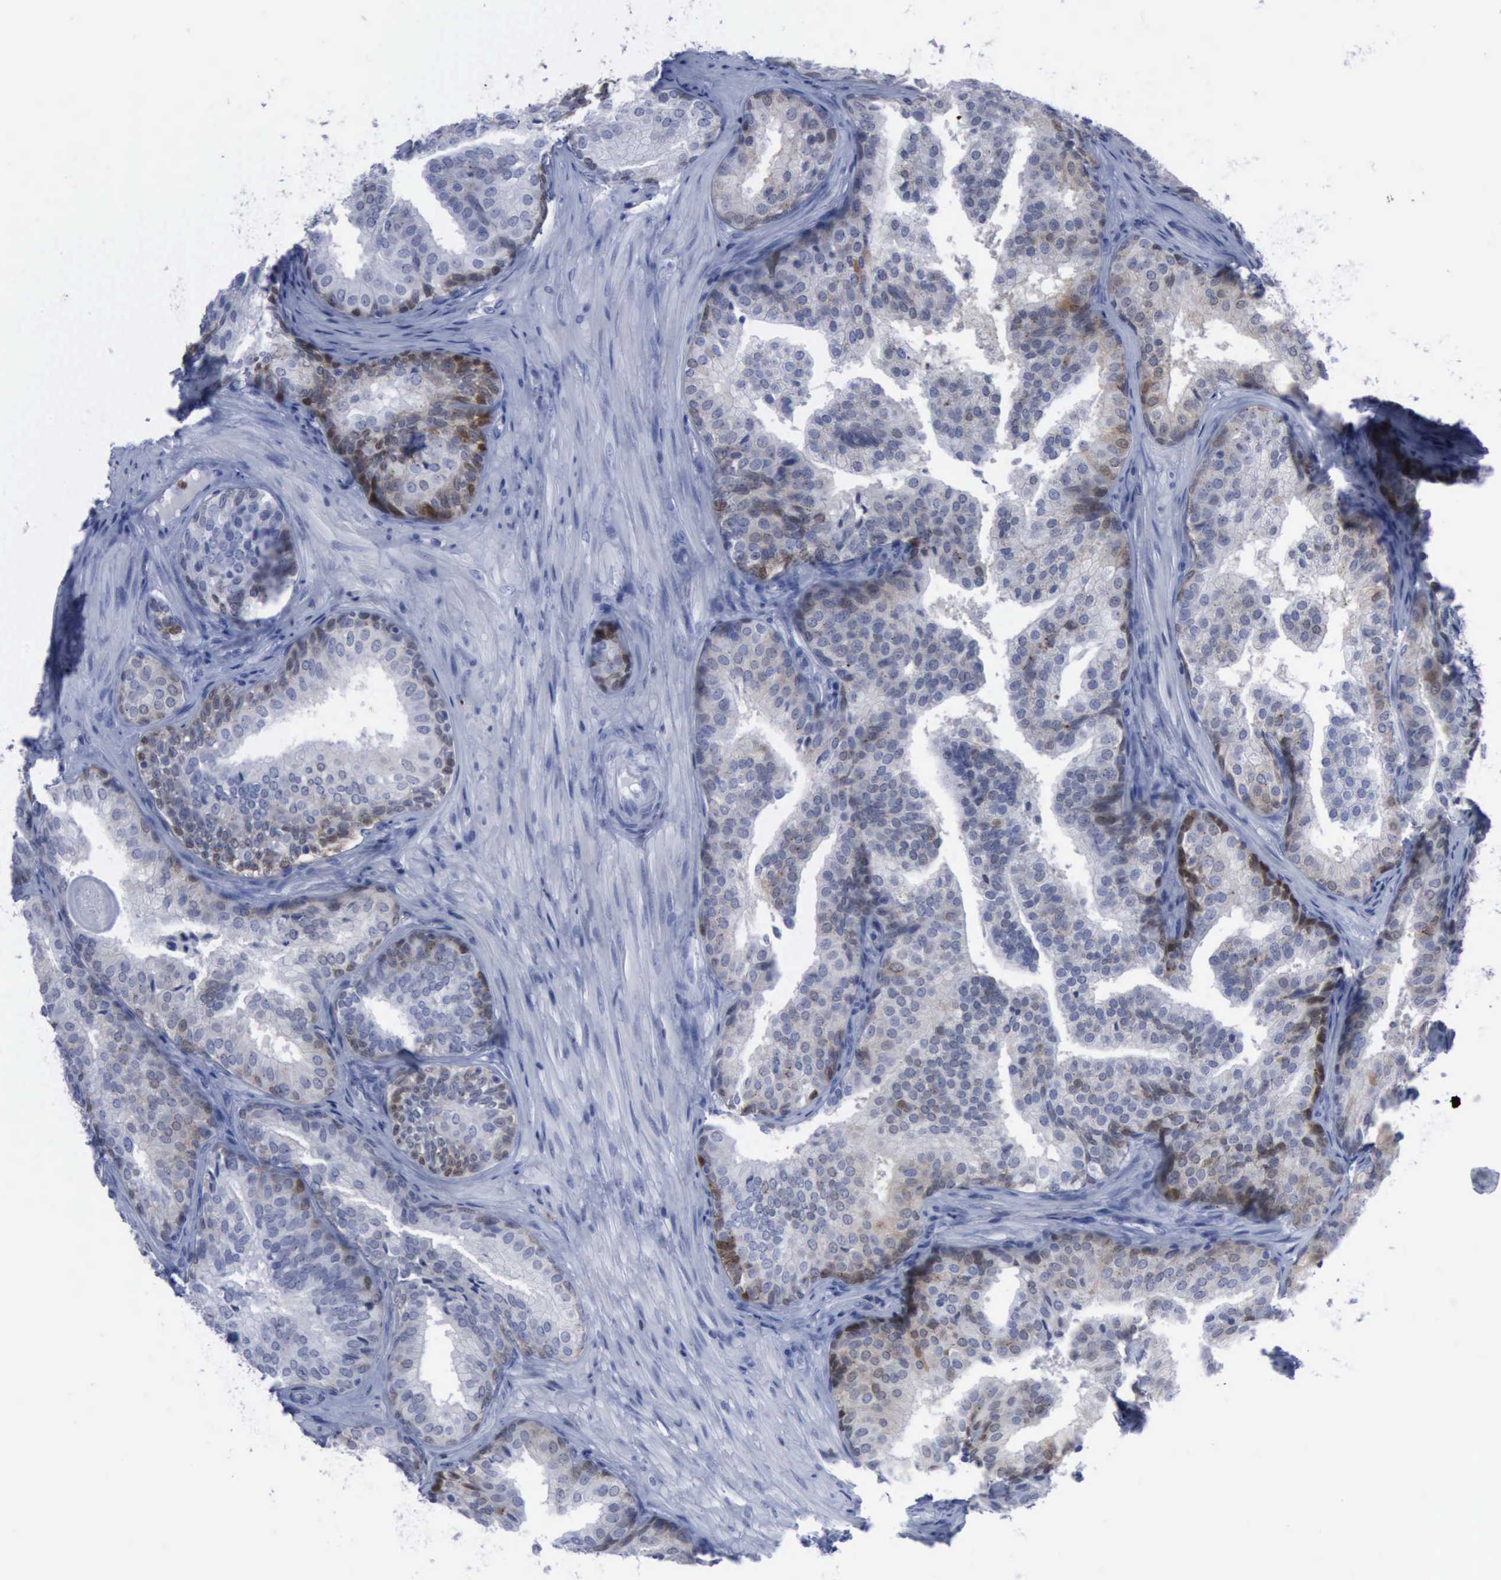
{"staining": {"intensity": "negative", "quantity": "none", "location": "none"}, "tissue": "prostate cancer", "cell_type": "Tumor cells", "image_type": "cancer", "snomed": [{"axis": "morphology", "description": "Adenocarcinoma, Low grade"}, {"axis": "topography", "description": "Prostate"}], "caption": "A high-resolution histopathology image shows immunohistochemistry staining of low-grade adenocarcinoma (prostate), which displays no significant expression in tumor cells.", "gene": "CSTA", "patient": {"sex": "male", "age": 69}}